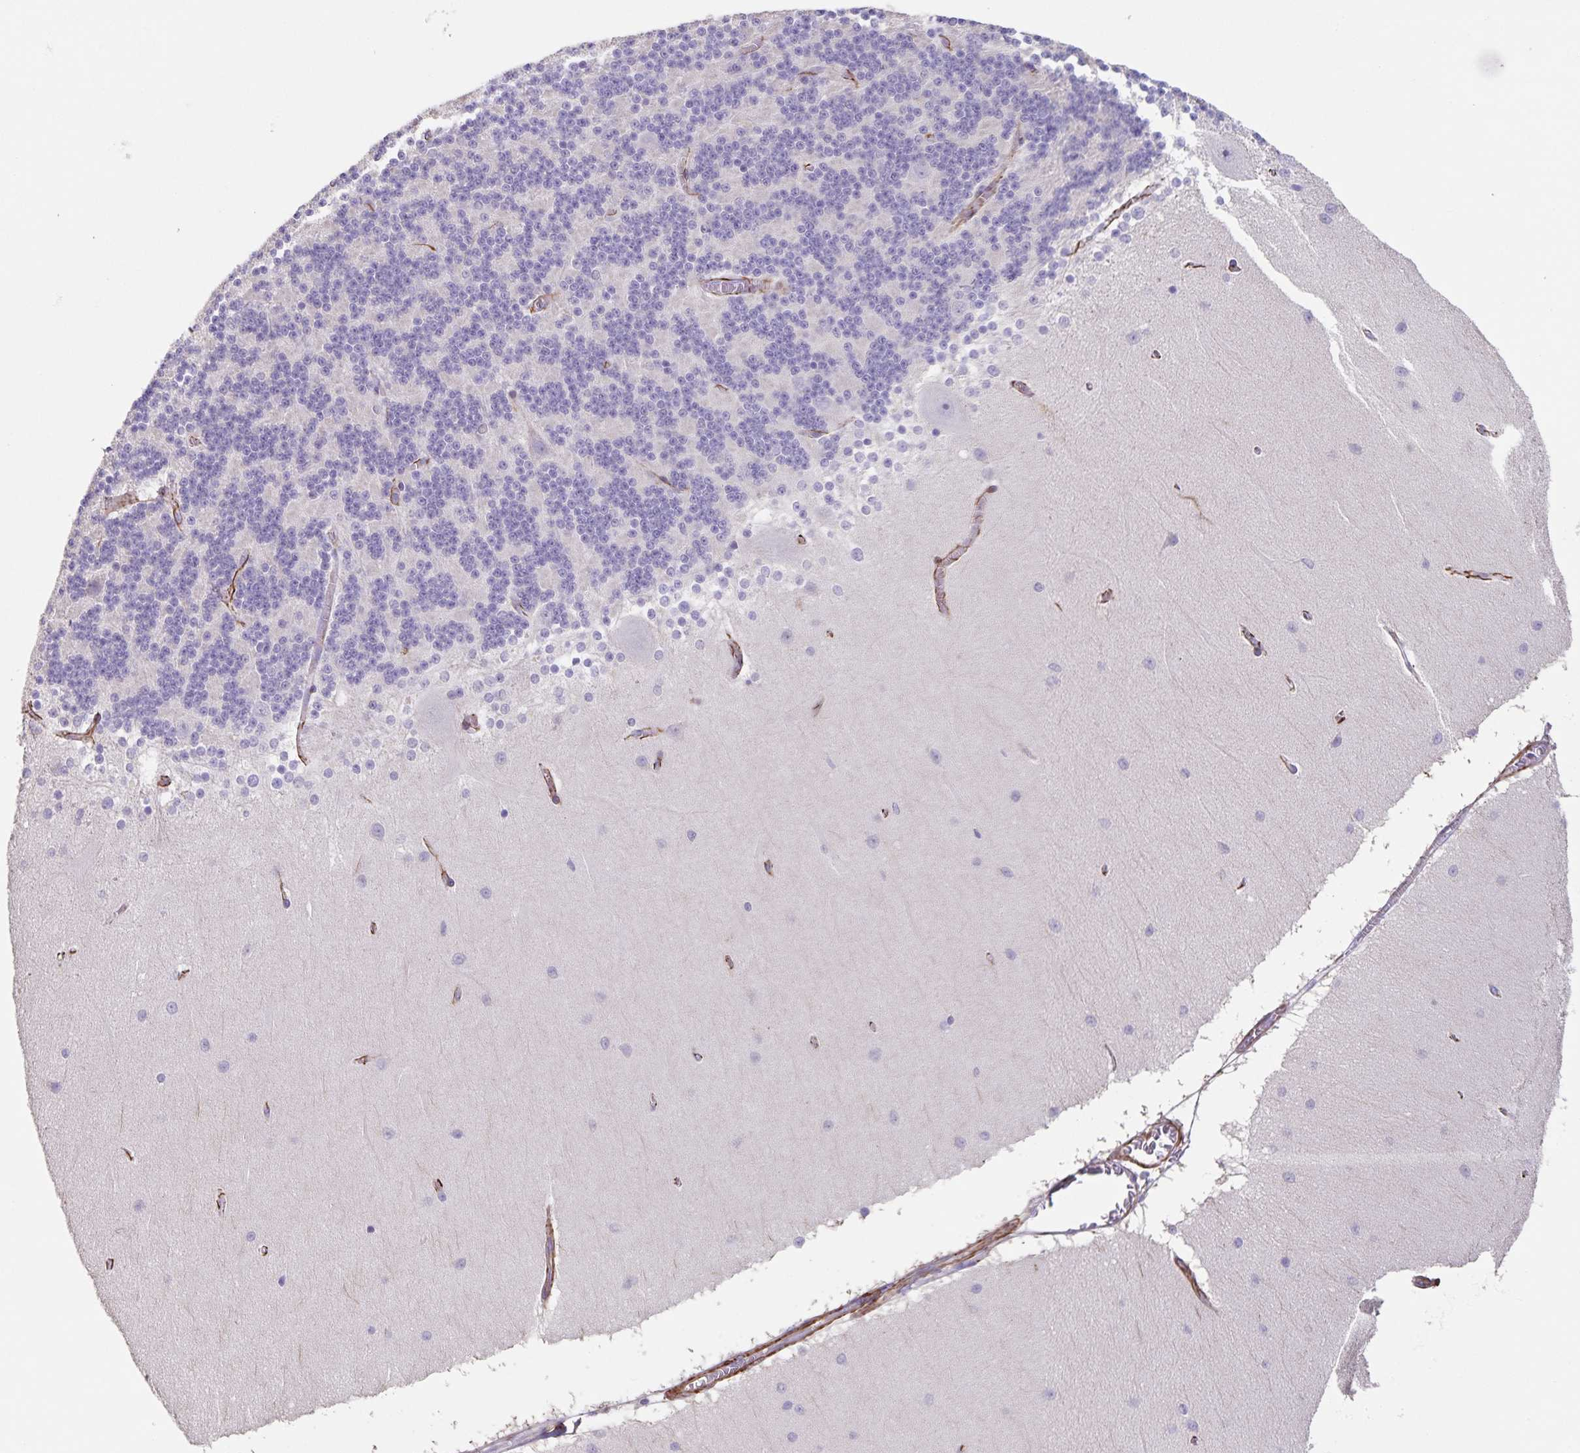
{"staining": {"intensity": "negative", "quantity": "none", "location": "none"}, "tissue": "cerebellum", "cell_type": "Cells in granular layer", "image_type": "normal", "snomed": [{"axis": "morphology", "description": "Normal tissue, NOS"}, {"axis": "topography", "description": "Cerebellum"}], "caption": "The photomicrograph exhibits no staining of cells in granular layer in unremarkable cerebellum. (Brightfield microscopy of DAB immunohistochemistry at high magnification).", "gene": "SYNM", "patient": {"sex": "female", "age": 54}}